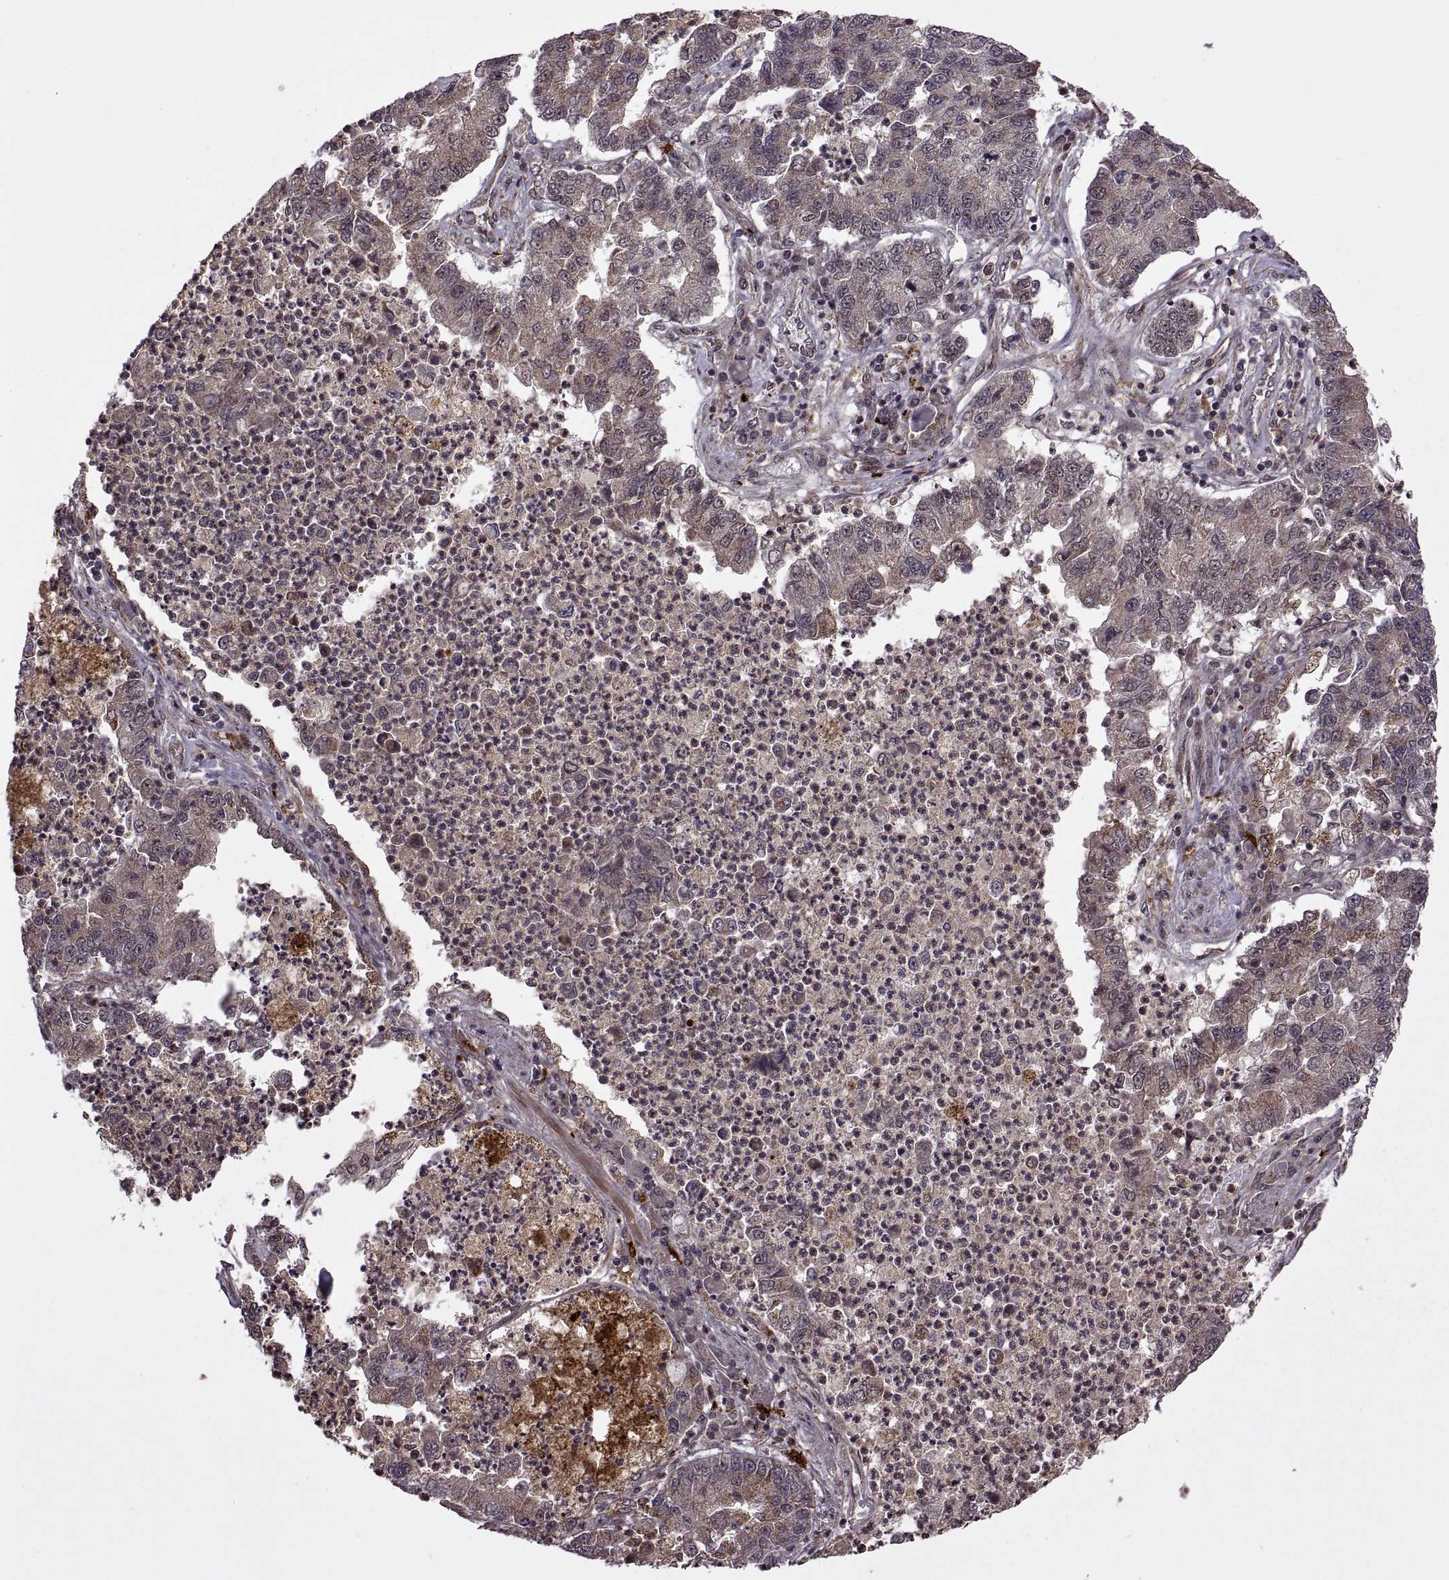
{"staining": {"intensity": "negative", "quantity": "none", "location": "none"}, "tissue": "lung cancer", "cell_type": "Tumor cells", "image_type": "cancer", "snomed": [{"axis": "morphology", "description": "Adenocarcinoma, NOS"}, {"axis": "topography", "description": "Lung"}], "caption": "Immunohistochemistry (IHC) micrograph of human lung adenocarcinoma stained for a protein (brown), which reveals no positivity in tumor cells.", "gene": "PTOV1", "patient": {"sex": "female", "age": 57}}